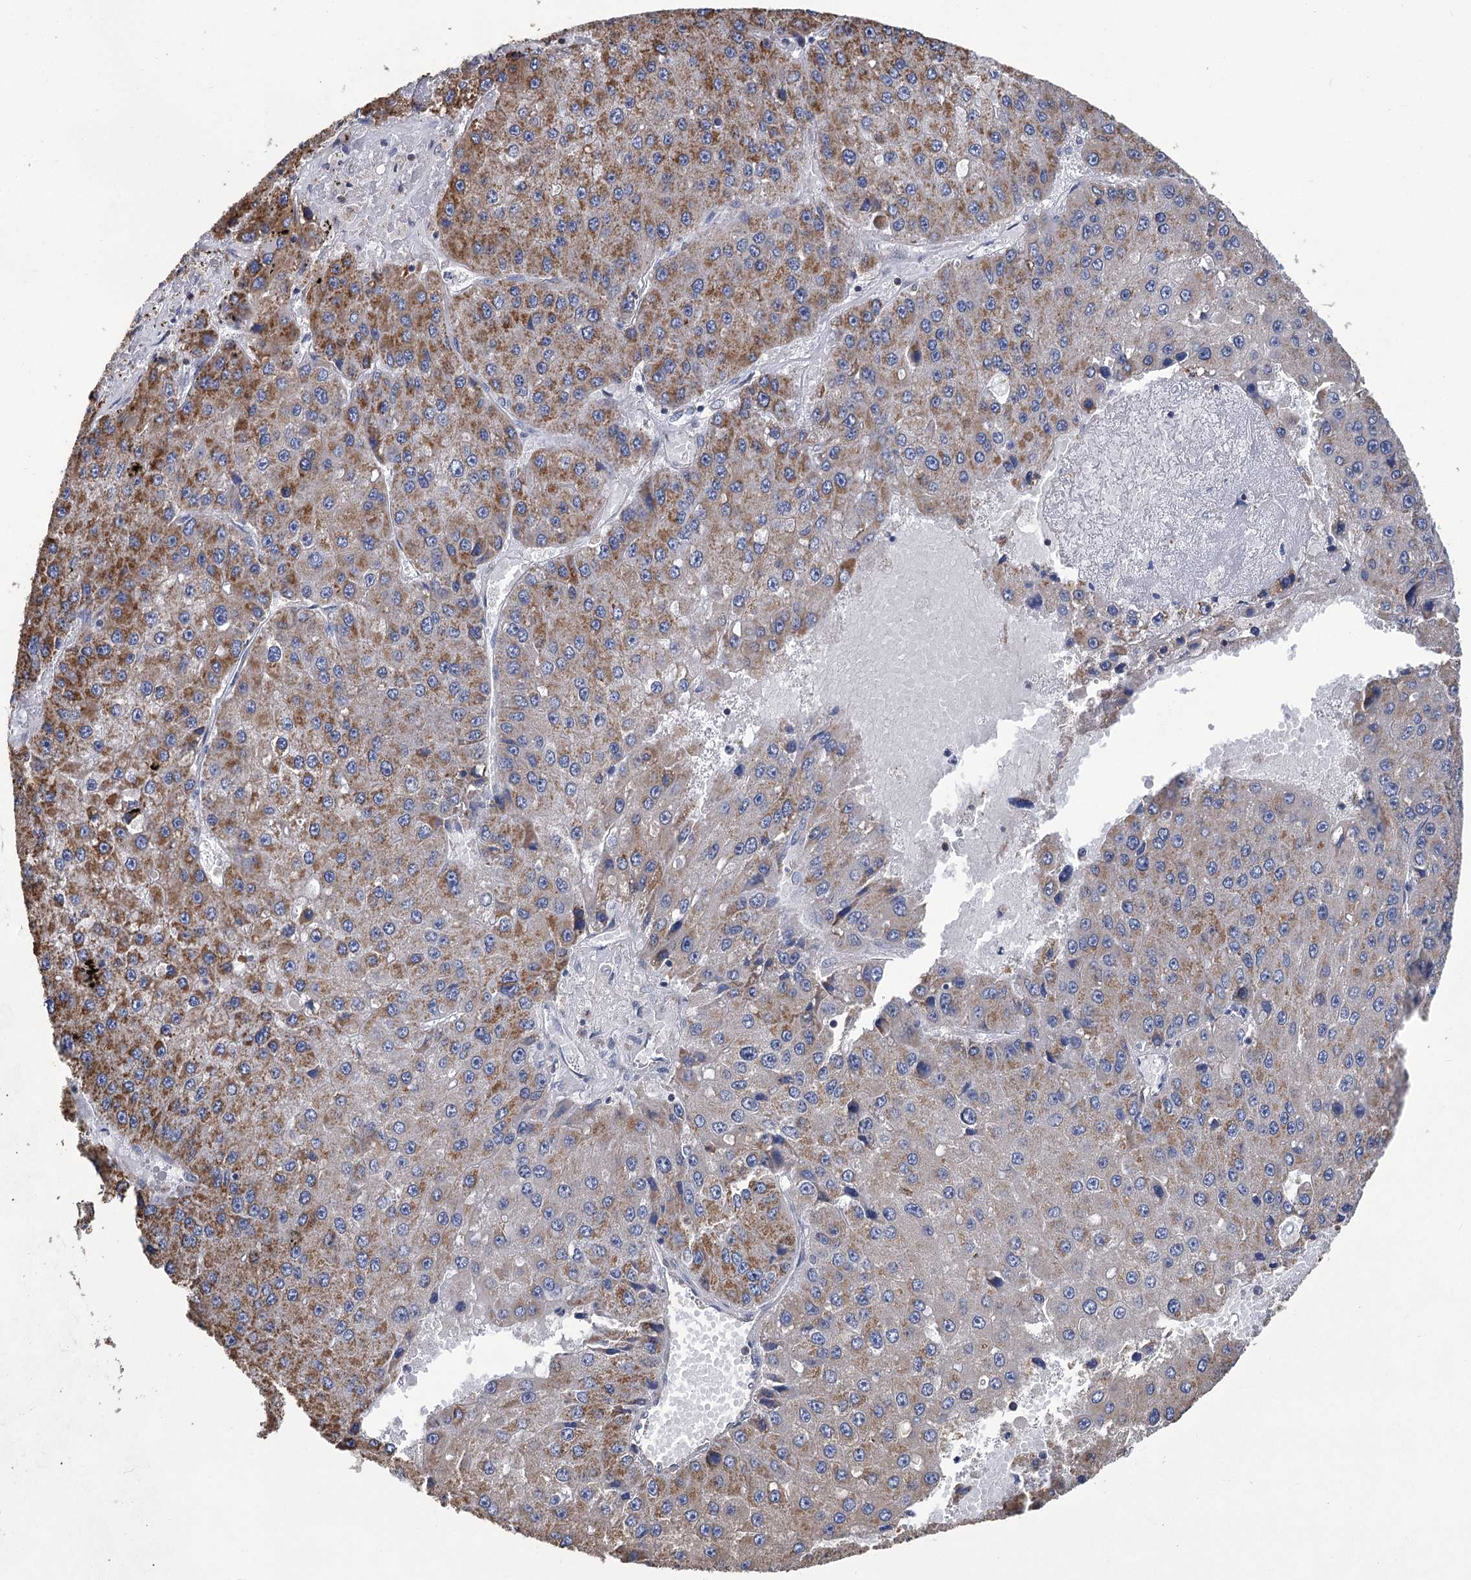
{"staining": {"intensity": "strong", "quantity": ">75%", "location": "cytoplasmic/membranous"}, "tissue": "liver cancer", "cell_type": "Tumor cells", "image_type": "cancer", "snomed": [{"axis": "morphology", "description": "Carcinoma, Hepatocellular, NOS"}, {"axis": "topography", "description": "Liver"}], "caption": "Approximately >75% of tumor cells in liver hepatocellular carcinoma reveal strong cytoplasmic/membranous protein positivity as visualized by brown immunohistochemical staining.", "gene": "CCDC73", "patient": {"sex": "female", "age": 73}}